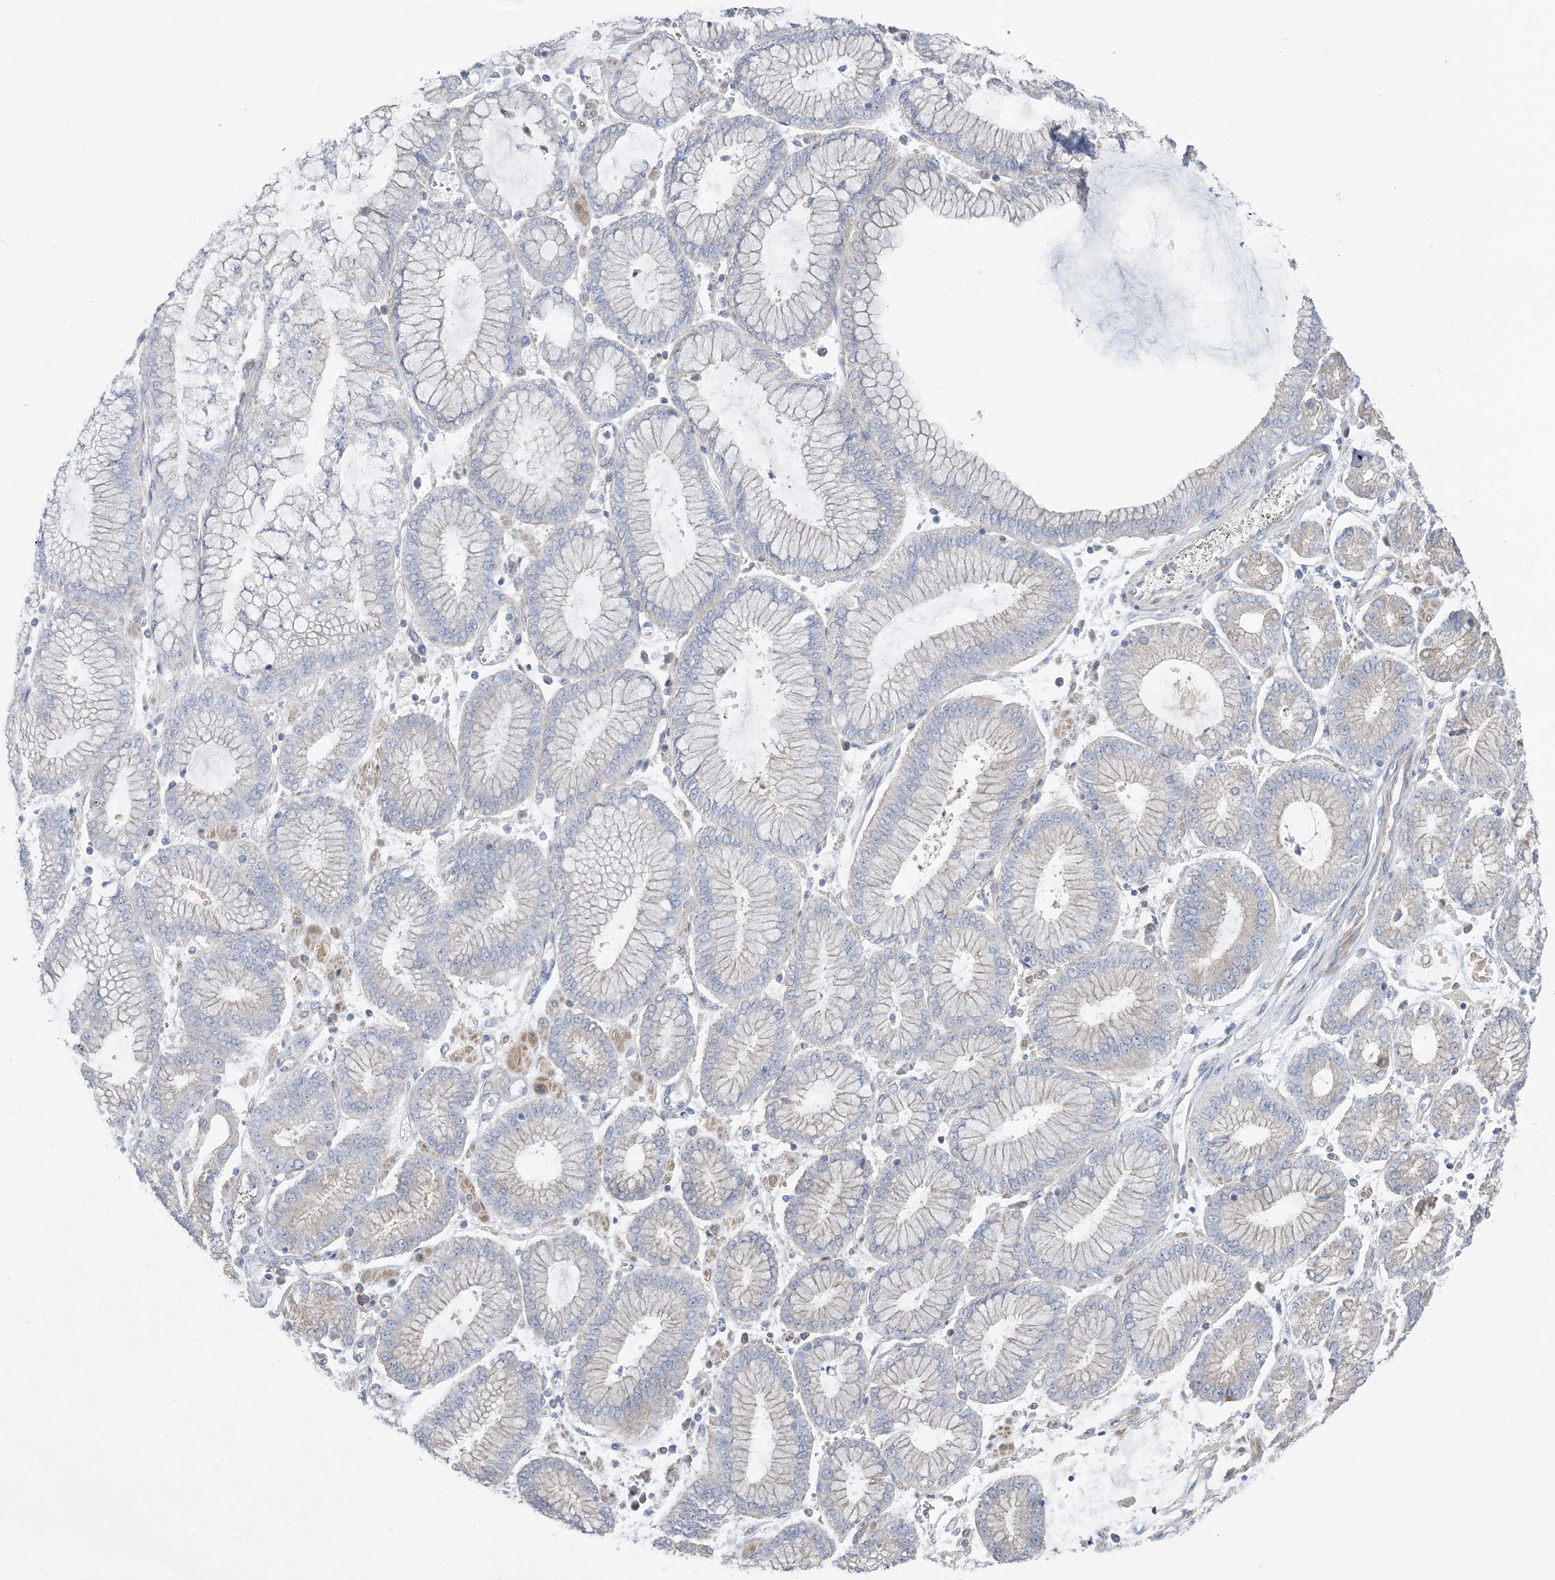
{"staining": {"intensity": "negative", "quantity": "none", "location": "none"}, "tissue": "stomach cancer", "cell_type": "Tumor cells", "image_type": "cancer", "snomed": [{"axis": "morphology", "description": "Adenocarcinoma, NOS"}, {"axis": "topography", "description": "Stomach"}], "caption": "A high-resolution micrograph shows immunohistochemistry staining of adenocarcinoma (stomach), which displays no significant staining in tumor cells.", "gene": "MMADHC", "patient": {"sex": "male", "age": 76}}